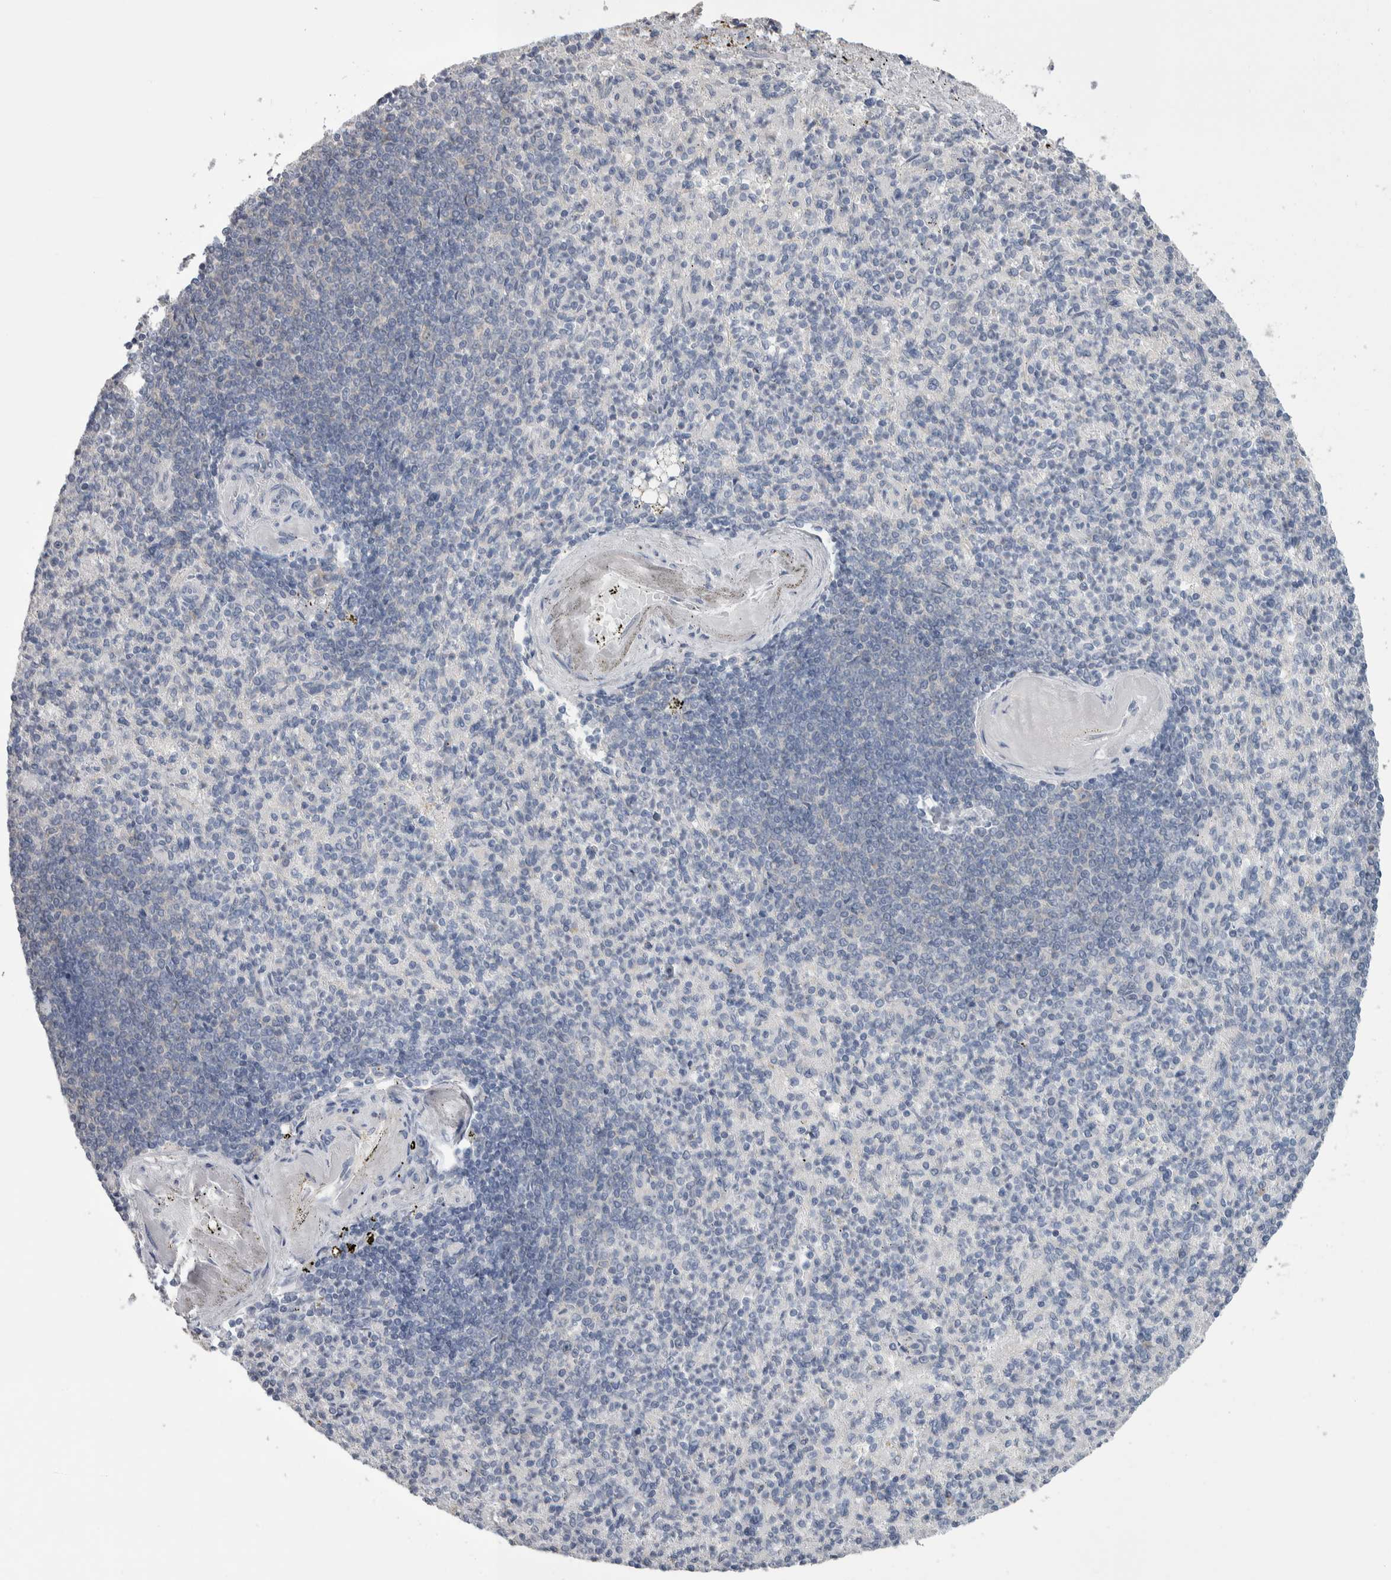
{"staining": {"intensity": "negative", "quantity": "none", "location": "none"}, "tissue": "spleen", "cell_type": "Cells in red pulp", "image_type": "normal", "snomed": [{"axis": "morphology", "description": "Normal tissue, NOS"}, {"axis": "topography", "description": "Spleen"}], "caption": "High power microscopy histopathology image of an IHC histopathology image of unremarkable spleen, revealing no significant expression in cells in red pulp. Brightfield microscopy of immunohistochemistry stained with DAB (3,3'-diaminobenzidine) (brown) and hematoxylin (blue), captured at high magnification.", "gene": "GPHN", "patient": {"sex": "female", "age": 74}}